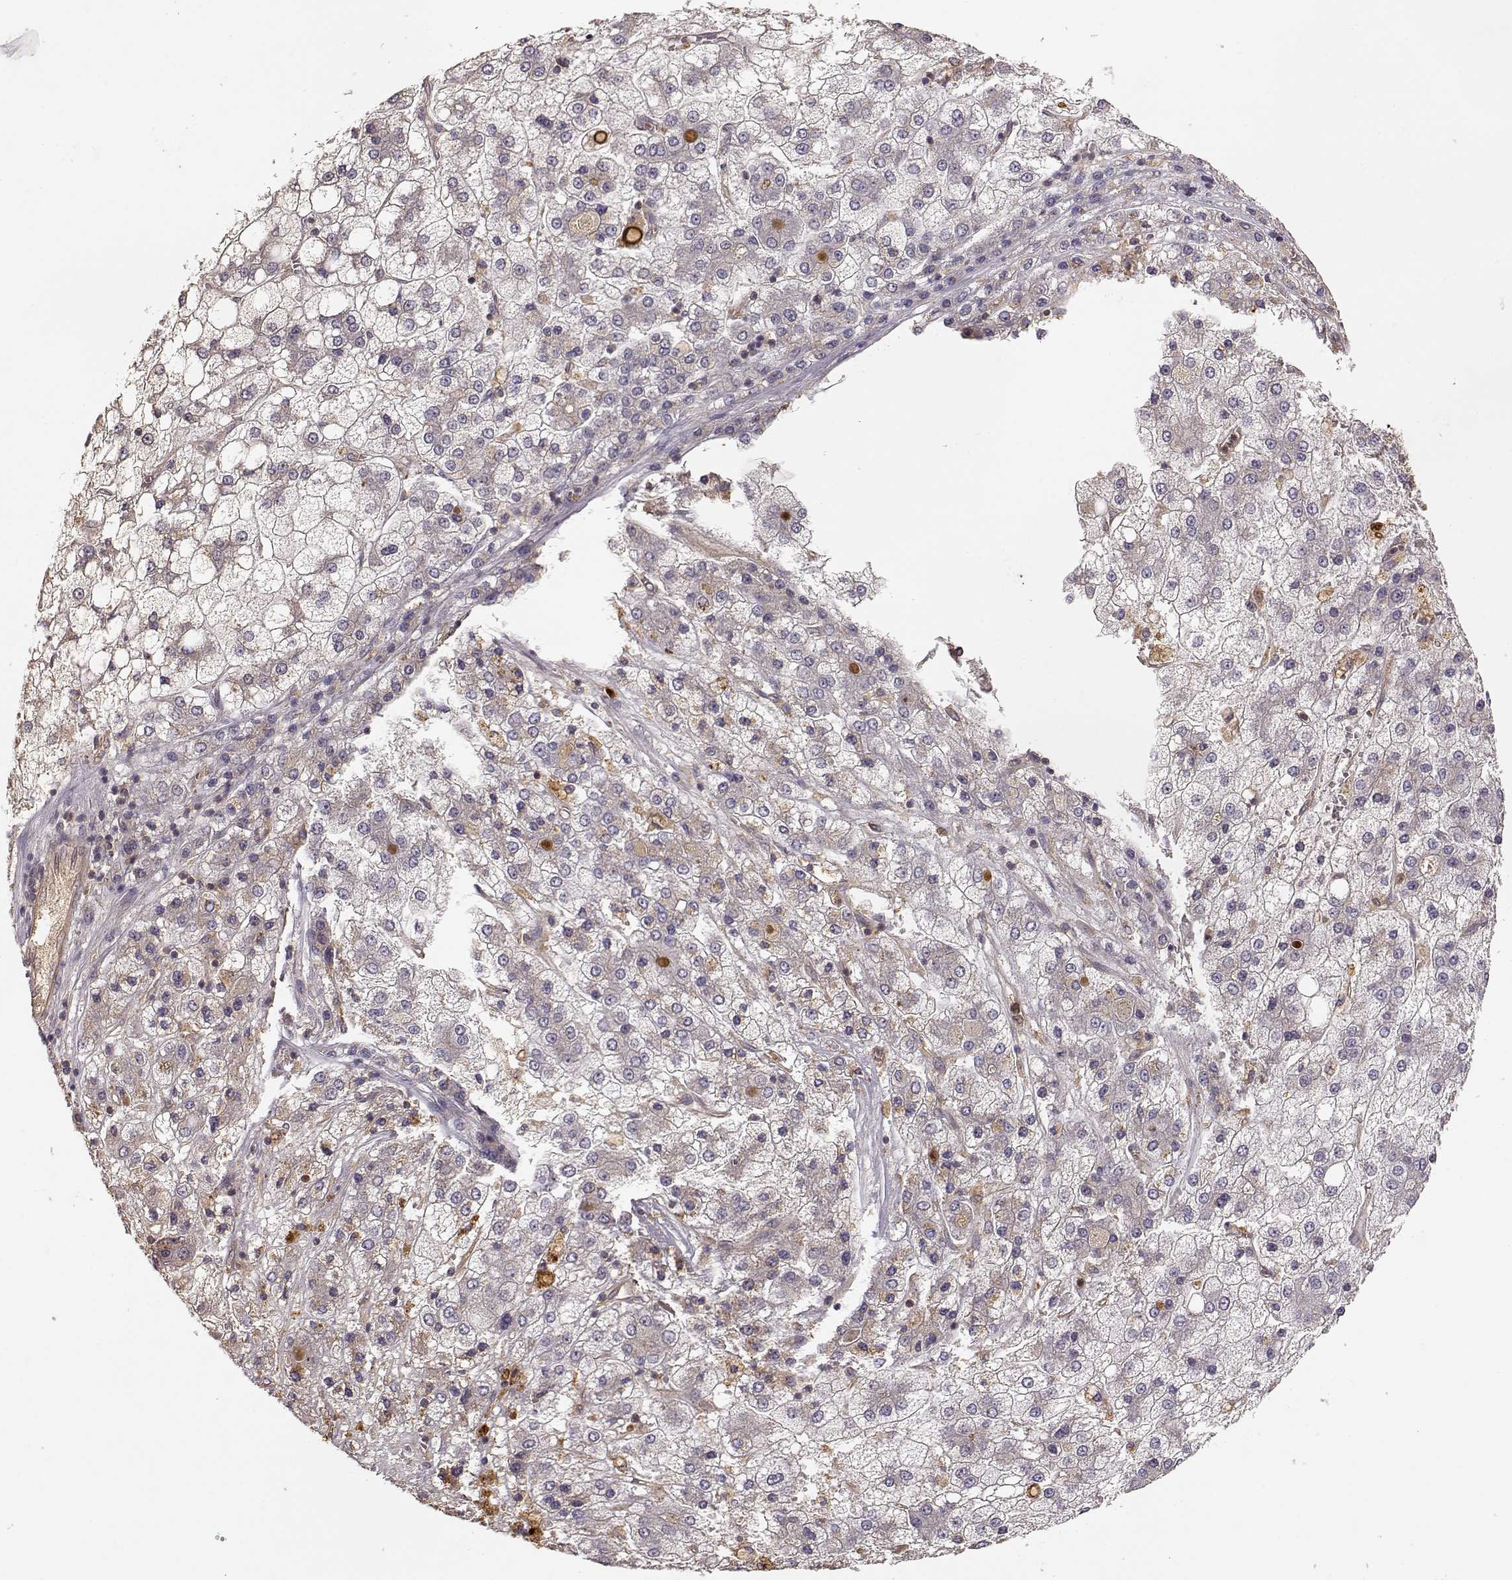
{"staining": {"intensity": "negative", "quantity": "none", "location": "none"}, "tissue": "liver cancer", "cell_type": "Tumor cells", "image_type": "cancer", "snomed": [{"axis": "morphology", "description": "Carcinoma, Hepatocellular, NOS"}, {"axis": "topography", "description": "Liver"}], "caption": "A high-resolution photomicrograph shows immunohistochemistry staining of liver cancer, which exhibits no significant staining in tumor cells.", "gene": "ARHGEF2", "patient": {"sex": "male", "age": 73}}